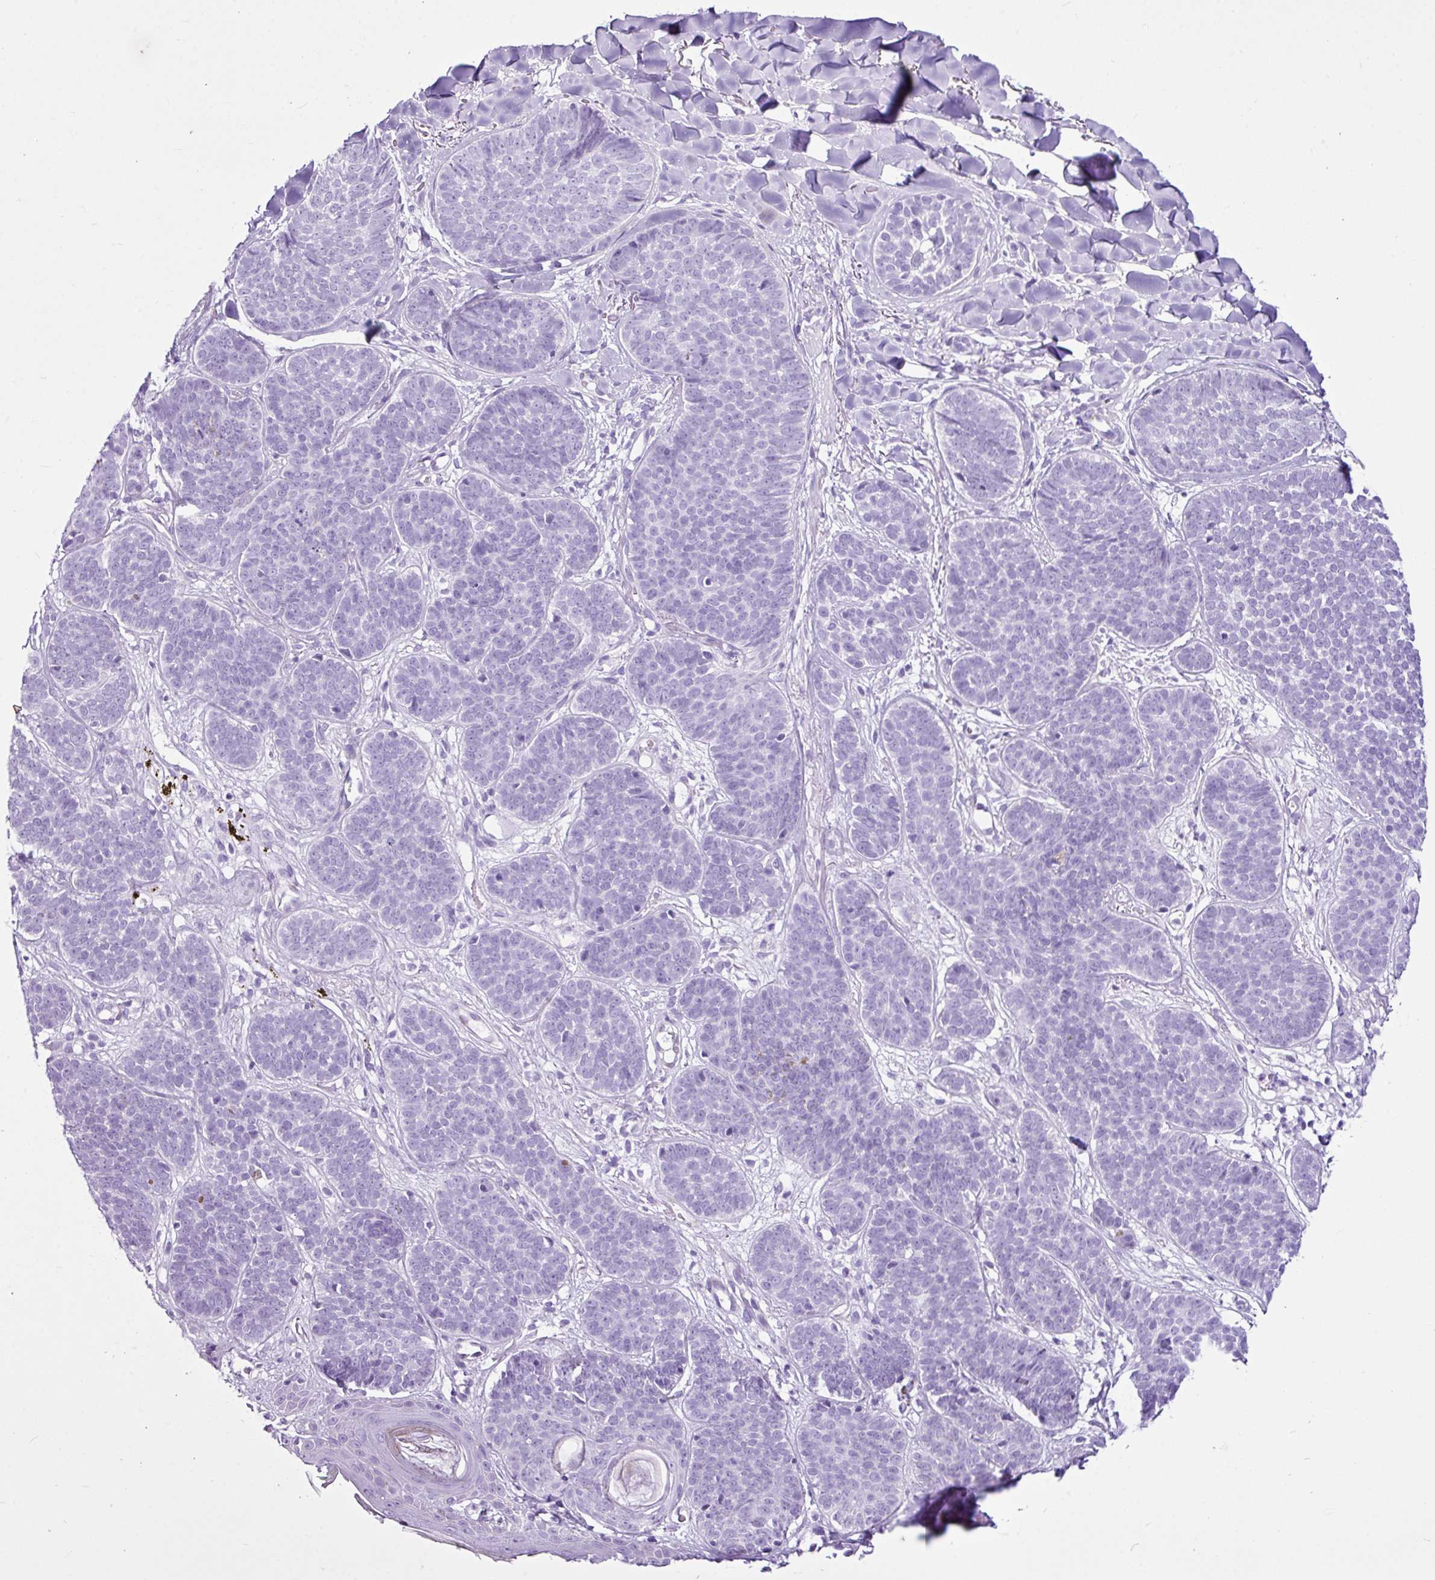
{"staining": {"intensity": "negative", "quantity": "none", "location": "none"}, "tissue": "skin cancer", "cell_type": "Tumor cells", "image_type": "cancer", "snomed": [{"axis": "morphology", "description": "Basal cell carcinoma"}, {"axis": "topography", "description": "Skin"}, {"axis": "topography", "description": "Skin of neck"}, {"axis": "topography", "description": "Skin of shoulder"}, {"axis": "topography", "description": "Skin of back"}], "caption": "High magnification brightfield microscopy of skin cancer stained with DAB (brown) and counterstained with hematoxylin (blue): tumor cells show no significant expression.", "gene": "LILRB4", "patient": {"sex": "male", "age": 80}}